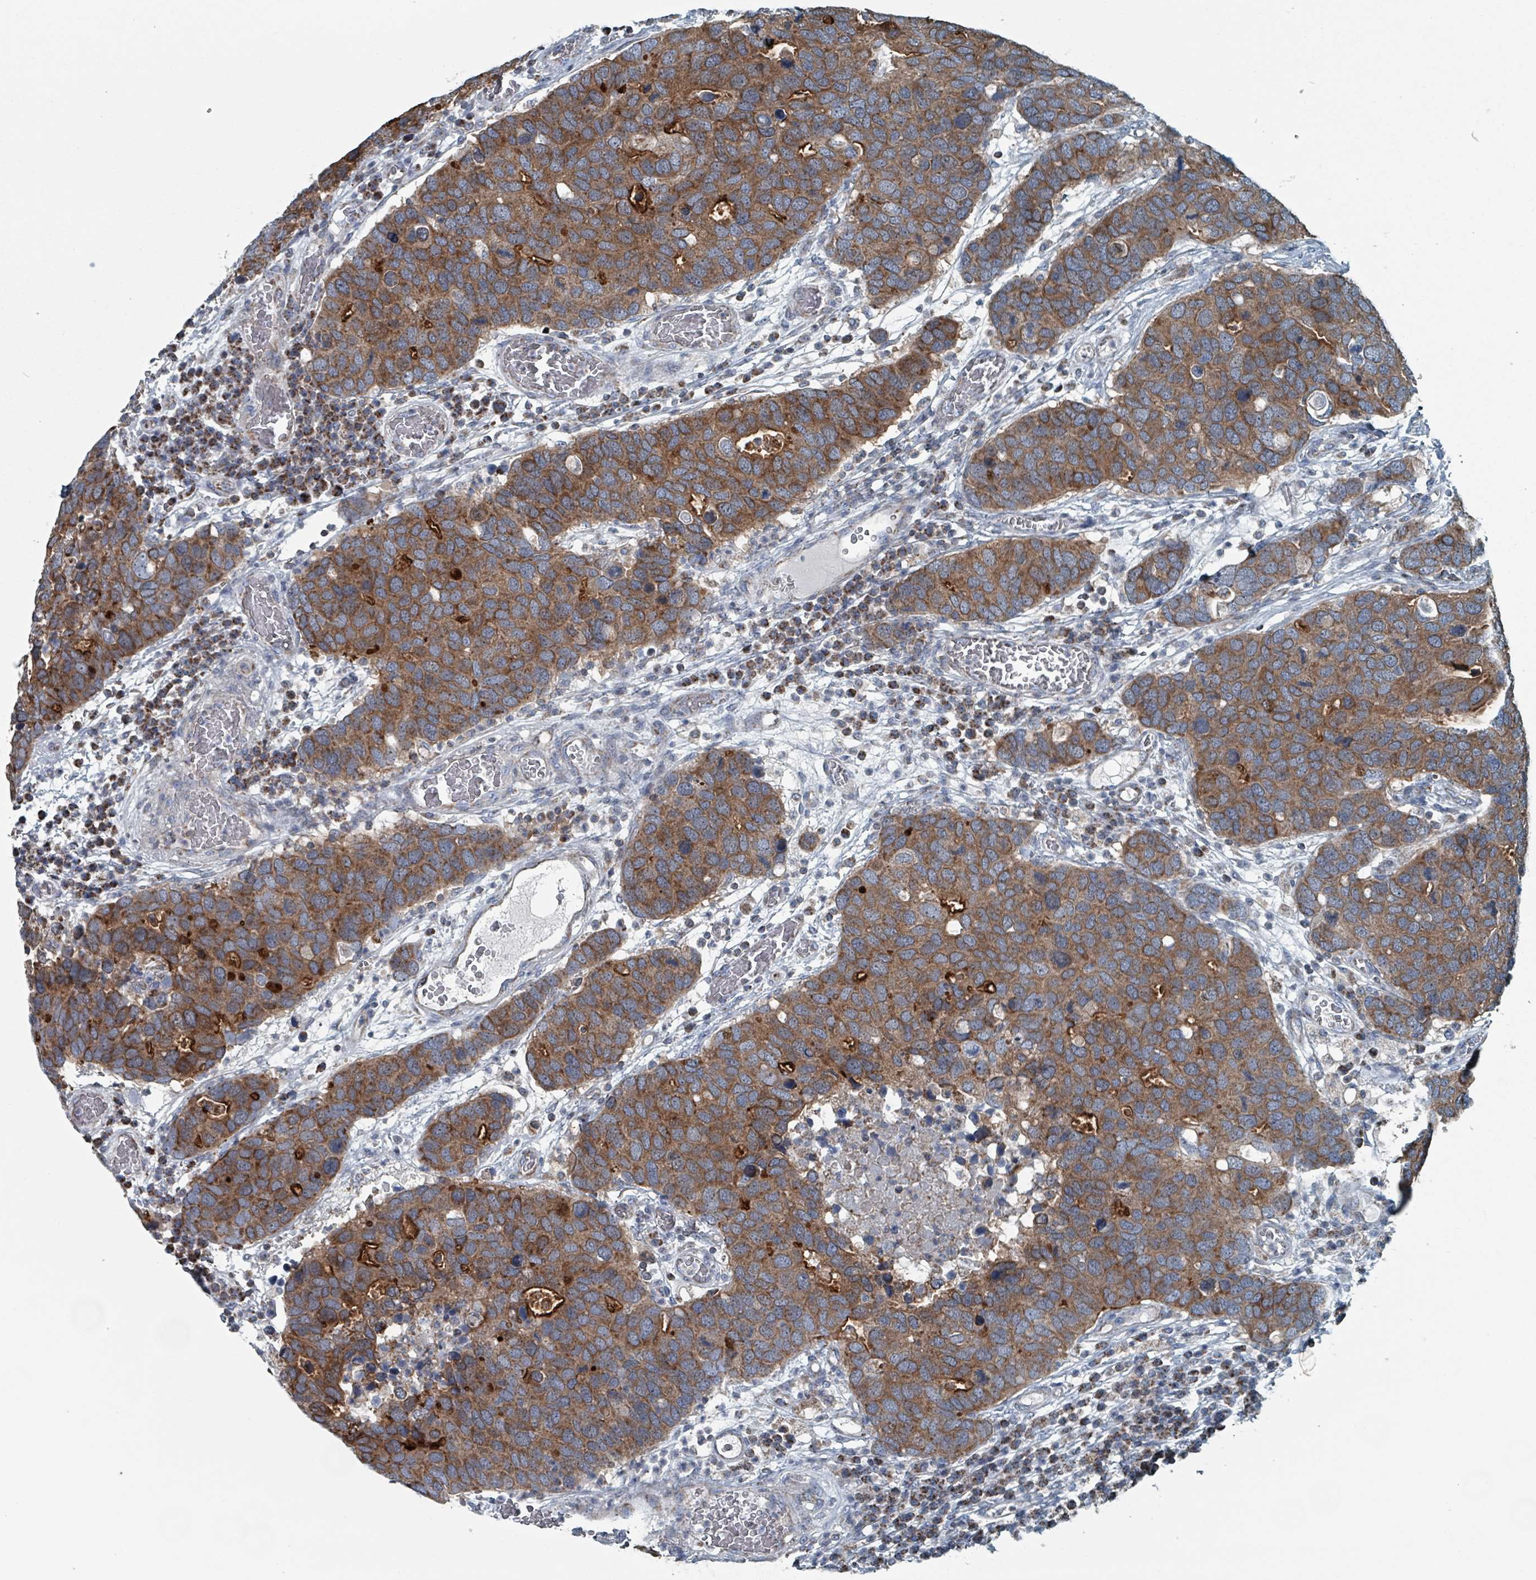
{"staining": {"intensity": "moderate", "quantity": ">75%", "location": "cytoplasmic/membranous"}, "tissue": "breast cancer", "cell_type": "Tumor cells", "image_type": "cancer", "snomed": [{"axis": "morphology", "description": "Duct carcinoma"}, {"axis": "topography", "description": "Breast"}], "caption": "This is an image of IHC staining of breast cancer (invasive ductal carcinoma), which shows moderate staining in the cytoplasmic/membranous of tumor cells.", "gene": "ABHD18", "patient": {"sex": "female", "age": 83}}